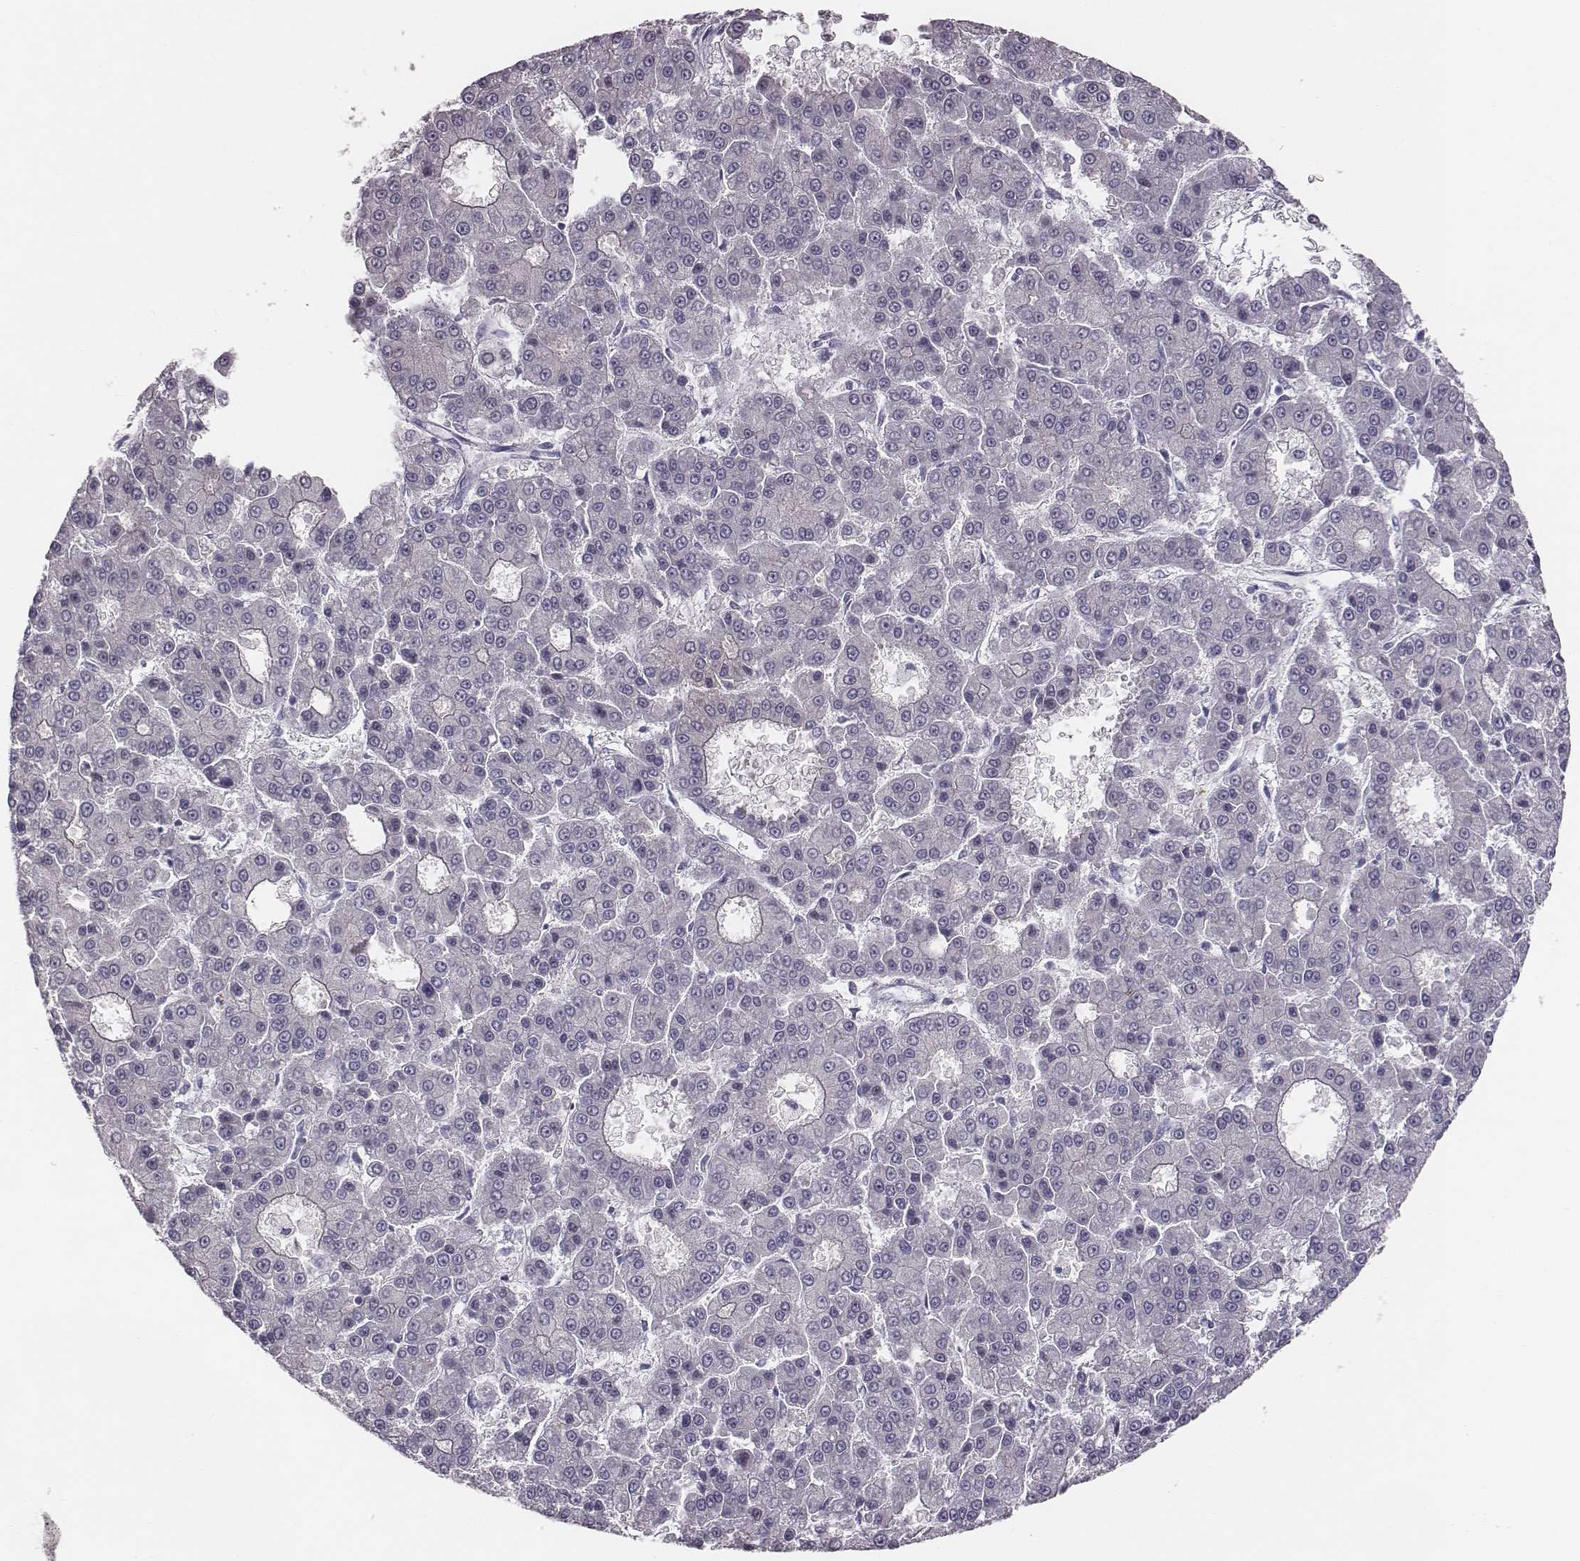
{"staining": {"intensity": "negative", "quantity": "none", "location": "none"}, "tissue": "liver cancer", "cell_type": "Tumor cells", "image_type": "cancer", "snomed": [{"axis": "morphology", "description": "Carcinoma, Hepatocellular, NOS"}, {"axis": "topography", "description": "Liver"}], "caption": "Liver hepatocellular carcinoma was stained to show a protein in brown. There is no significant positivity in tumor cells.", "gene": "CACNG4", "patient": {"sex": "male", "age": 70}}